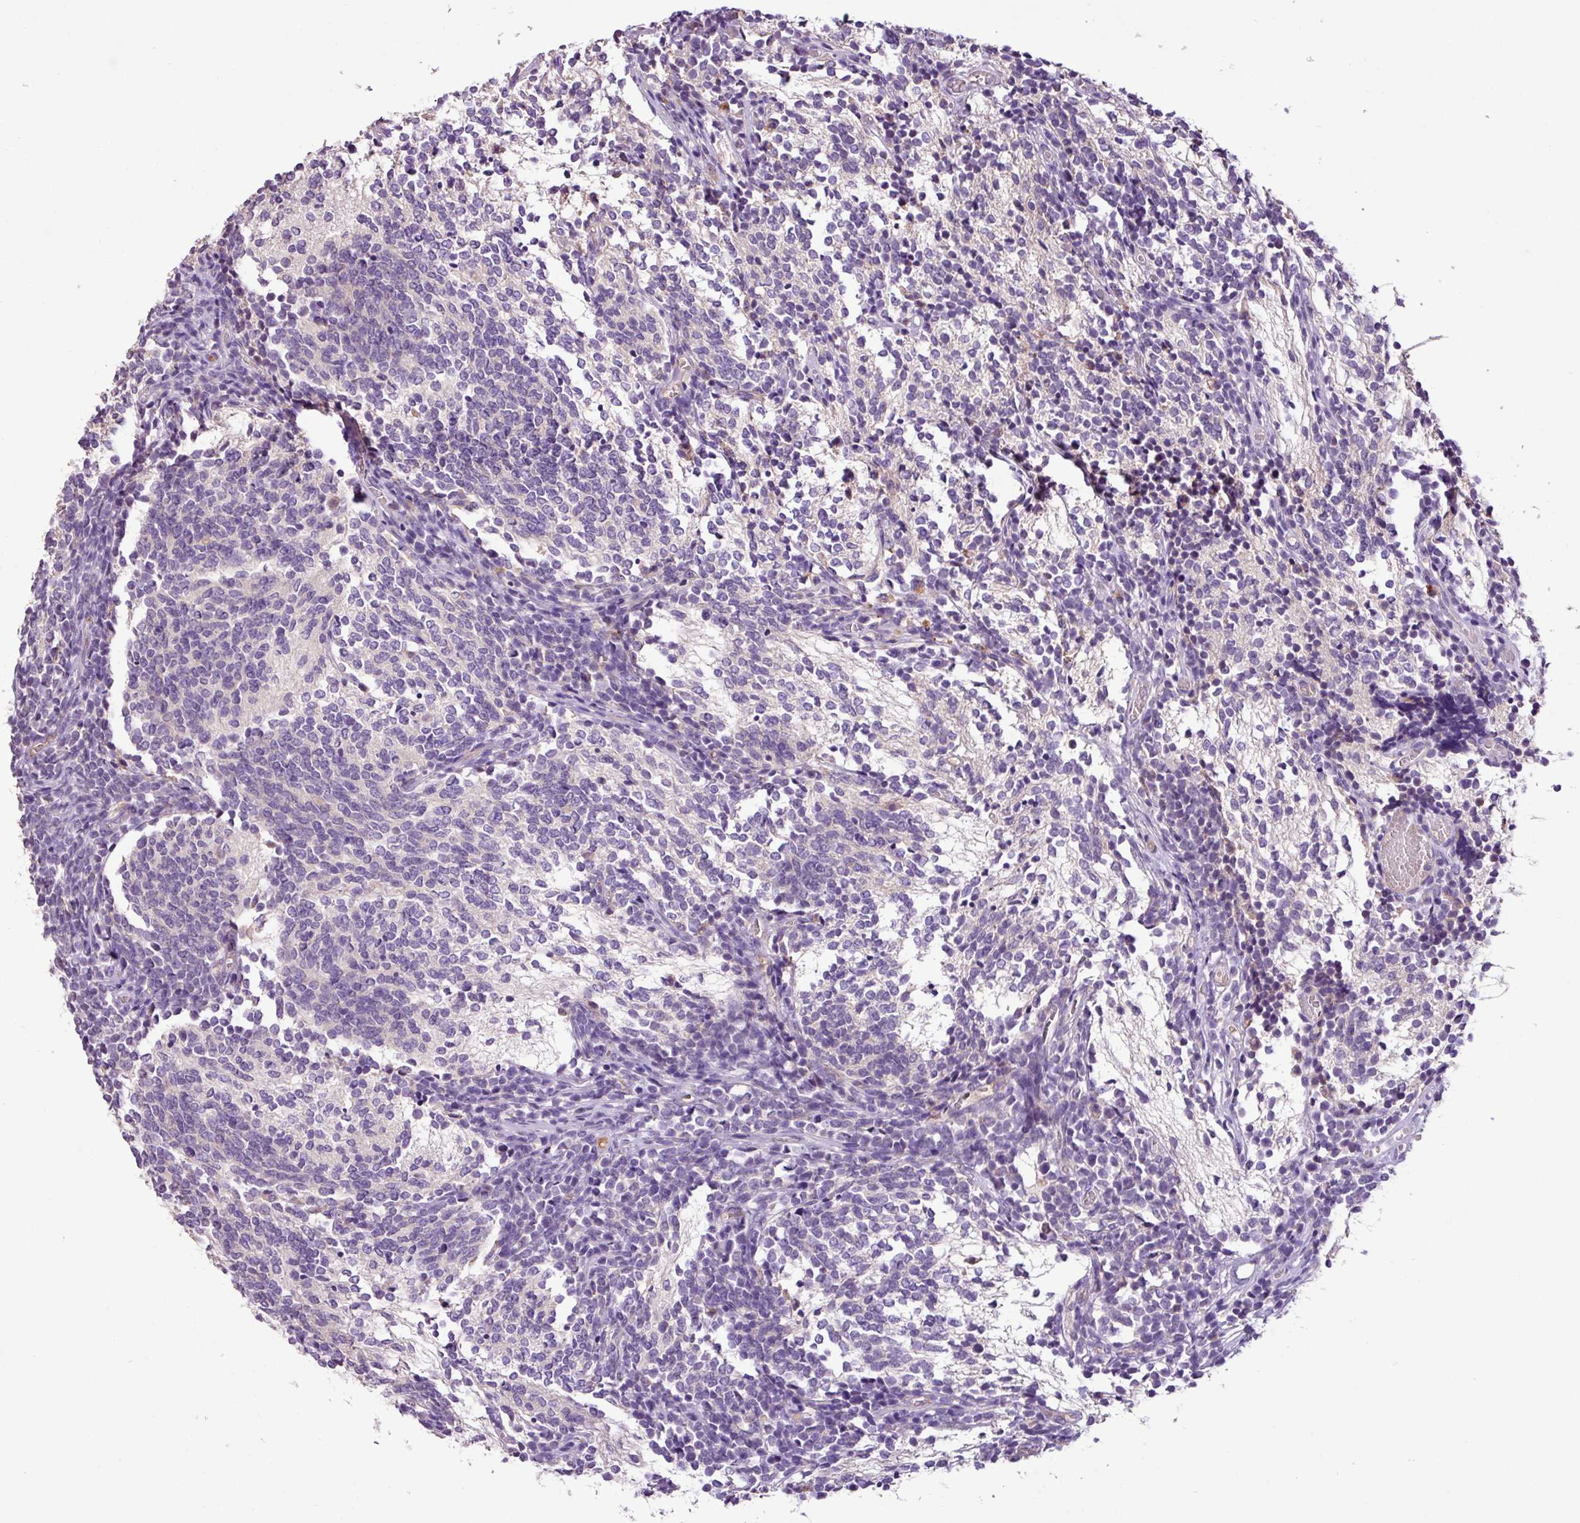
{"staining": {"intensity": "negative", "quantity": "none", "location": "none"}, "tissue": "glioma", "cell_type": "Tumor cells", "image_type": "cancer", "snomed": [{"axis": "morphology", "description": "Glioma, malignant, Low grade"}, {"axis": "topography", "description": "Brain"}], "caption": "DAB immunohistochemical staining of malignant low-grade glioma reveals no significant staining in tumor cells.", "gene": "ZNF266", "patient": {"sex": "female", "age": 1}}